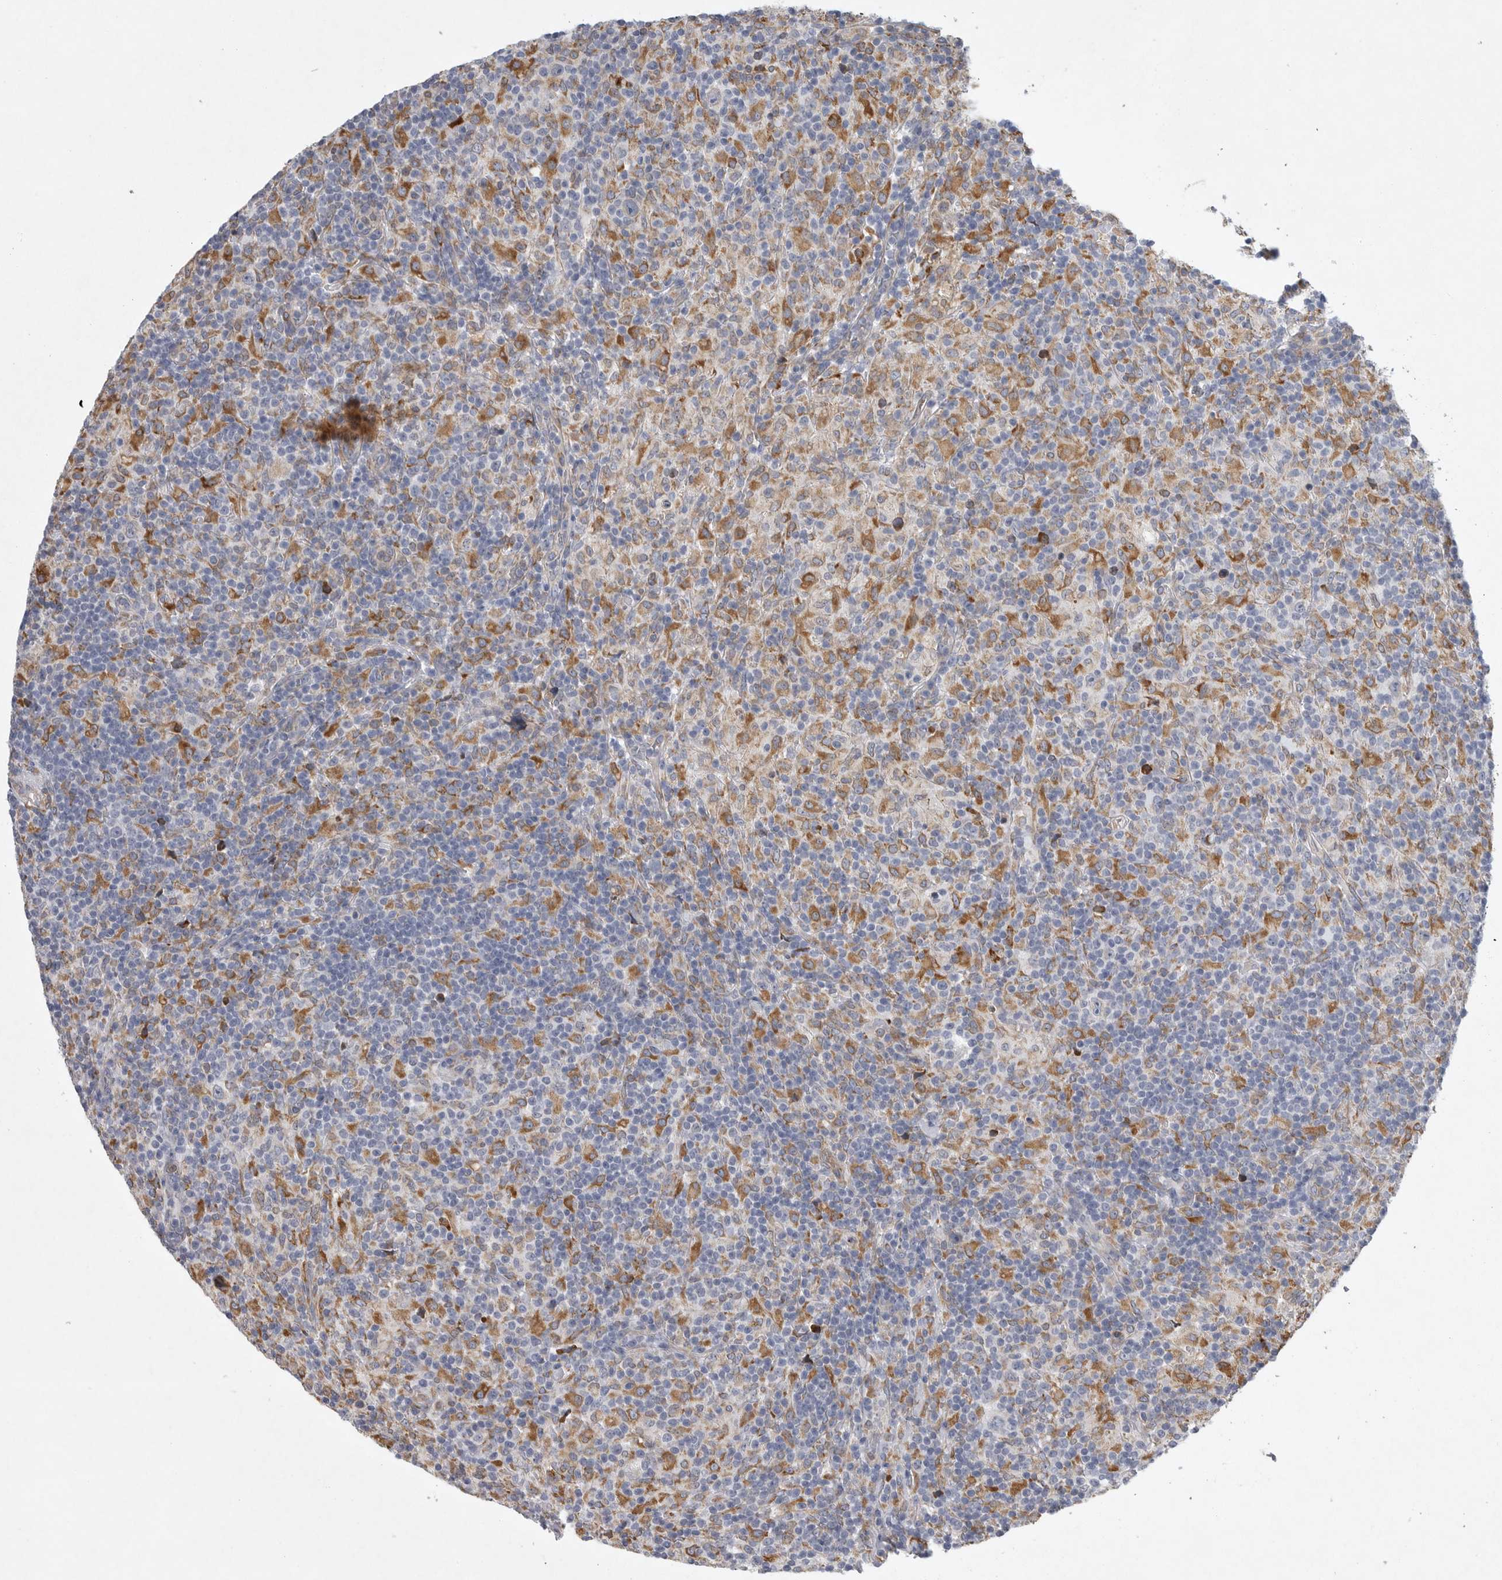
{"staining": {"intensity": "negative", "quantity": "none", "location": "none"}, "tissue": "lymphoma", "cell_type": "Tumor cells", "image_type": "cancer", "snomed": [{"axis": "morphology", "description": "Hodgkin's disease, NOS"}, {"axis": "topography", "description": "Lymph node"}], "caption": "This image is of lymphoma stained with immunohistochemistry to label a protein in brown with the nuclei are counter-stained blue. There is no staining in tumor cells. (Immunohistochemistry (ihc), brightfield microscopy, high magnification).", "gene": "MINPP1", "patient": {"sex": "male", "age": 70}}